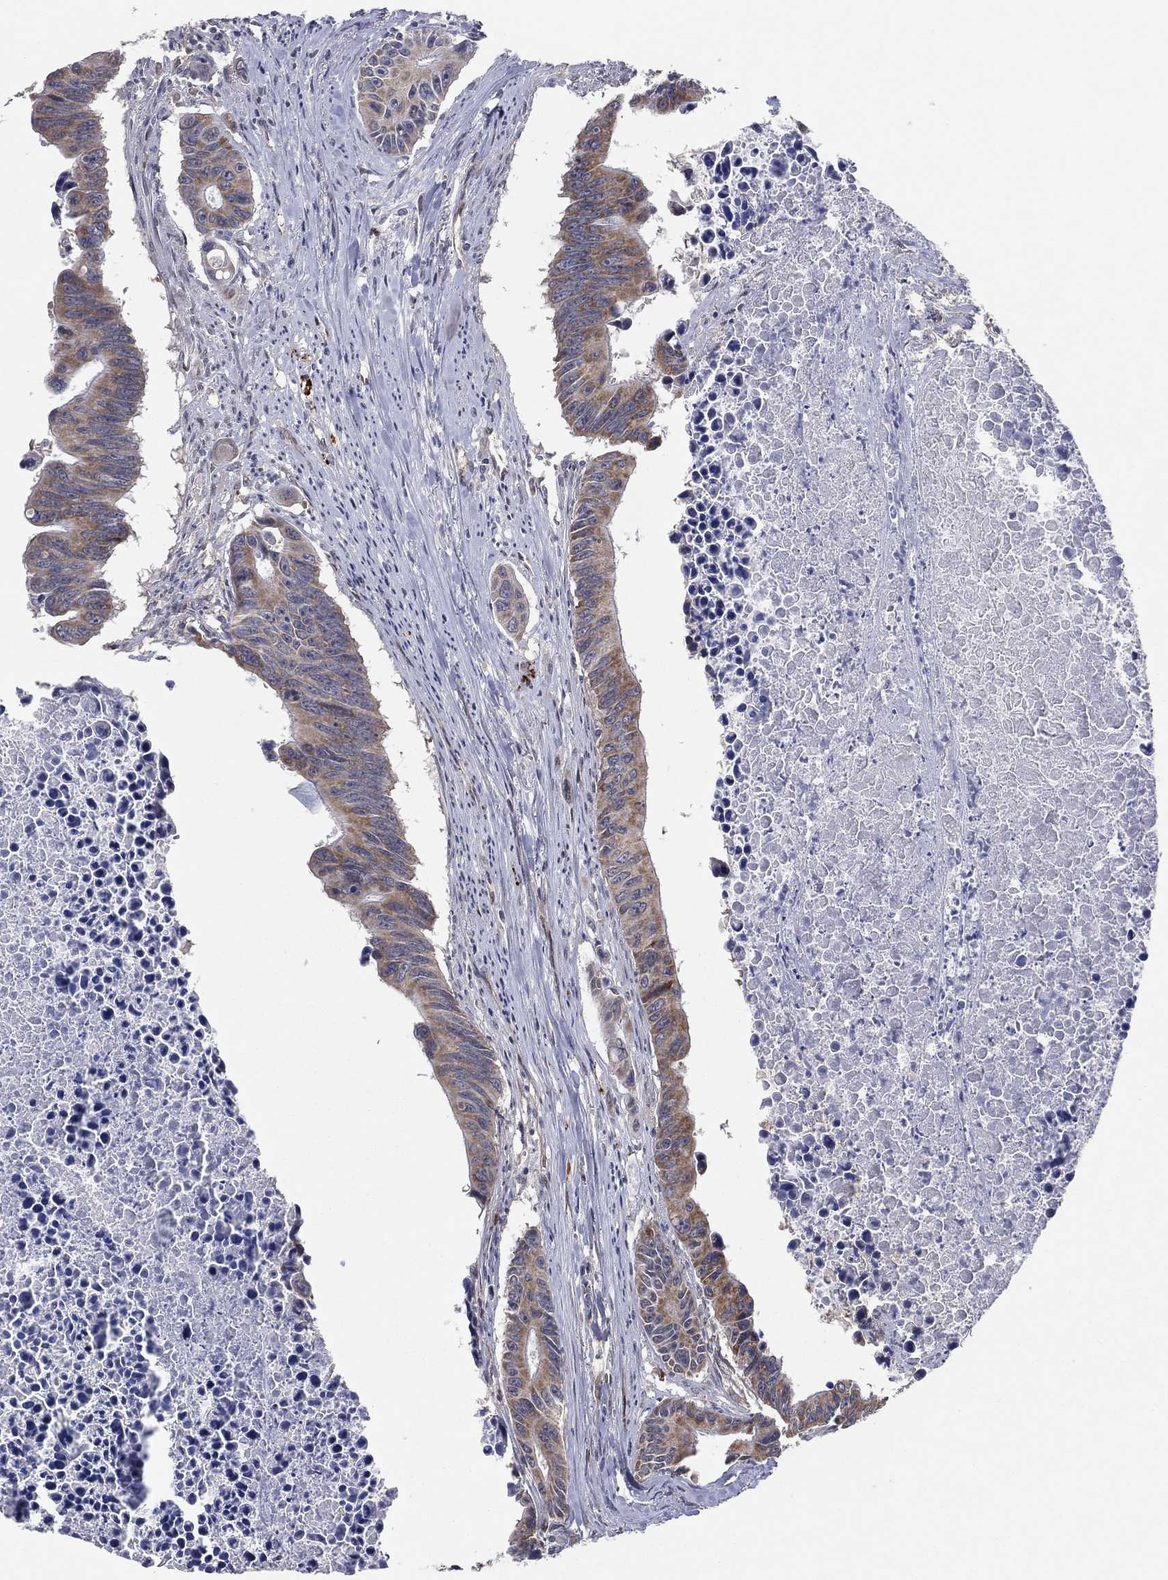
{"staining": {"intensity": "moderate", "quantity": "25%-75%", "location": "cytoplasmic/membranous"}, "tissue": "colorectal cancer", "cell_type": "Tumor cells", "image_type": "cancer", "snomed": [{"axis": "morphology", "description": "Adenocarcinoma, NOS"}, {"axis": "topography", "description": "Colon"}], "caption": "IHC image of human colorectal cancer (adenocarcinoma) stained for a protein (brown), which reveals medium levels of moderate cytoplasmic/membranous expression in approximately 25%-75% of tumor cells.", "gene": "SNCG", "patient": {"sex": "female", "age": 87}}